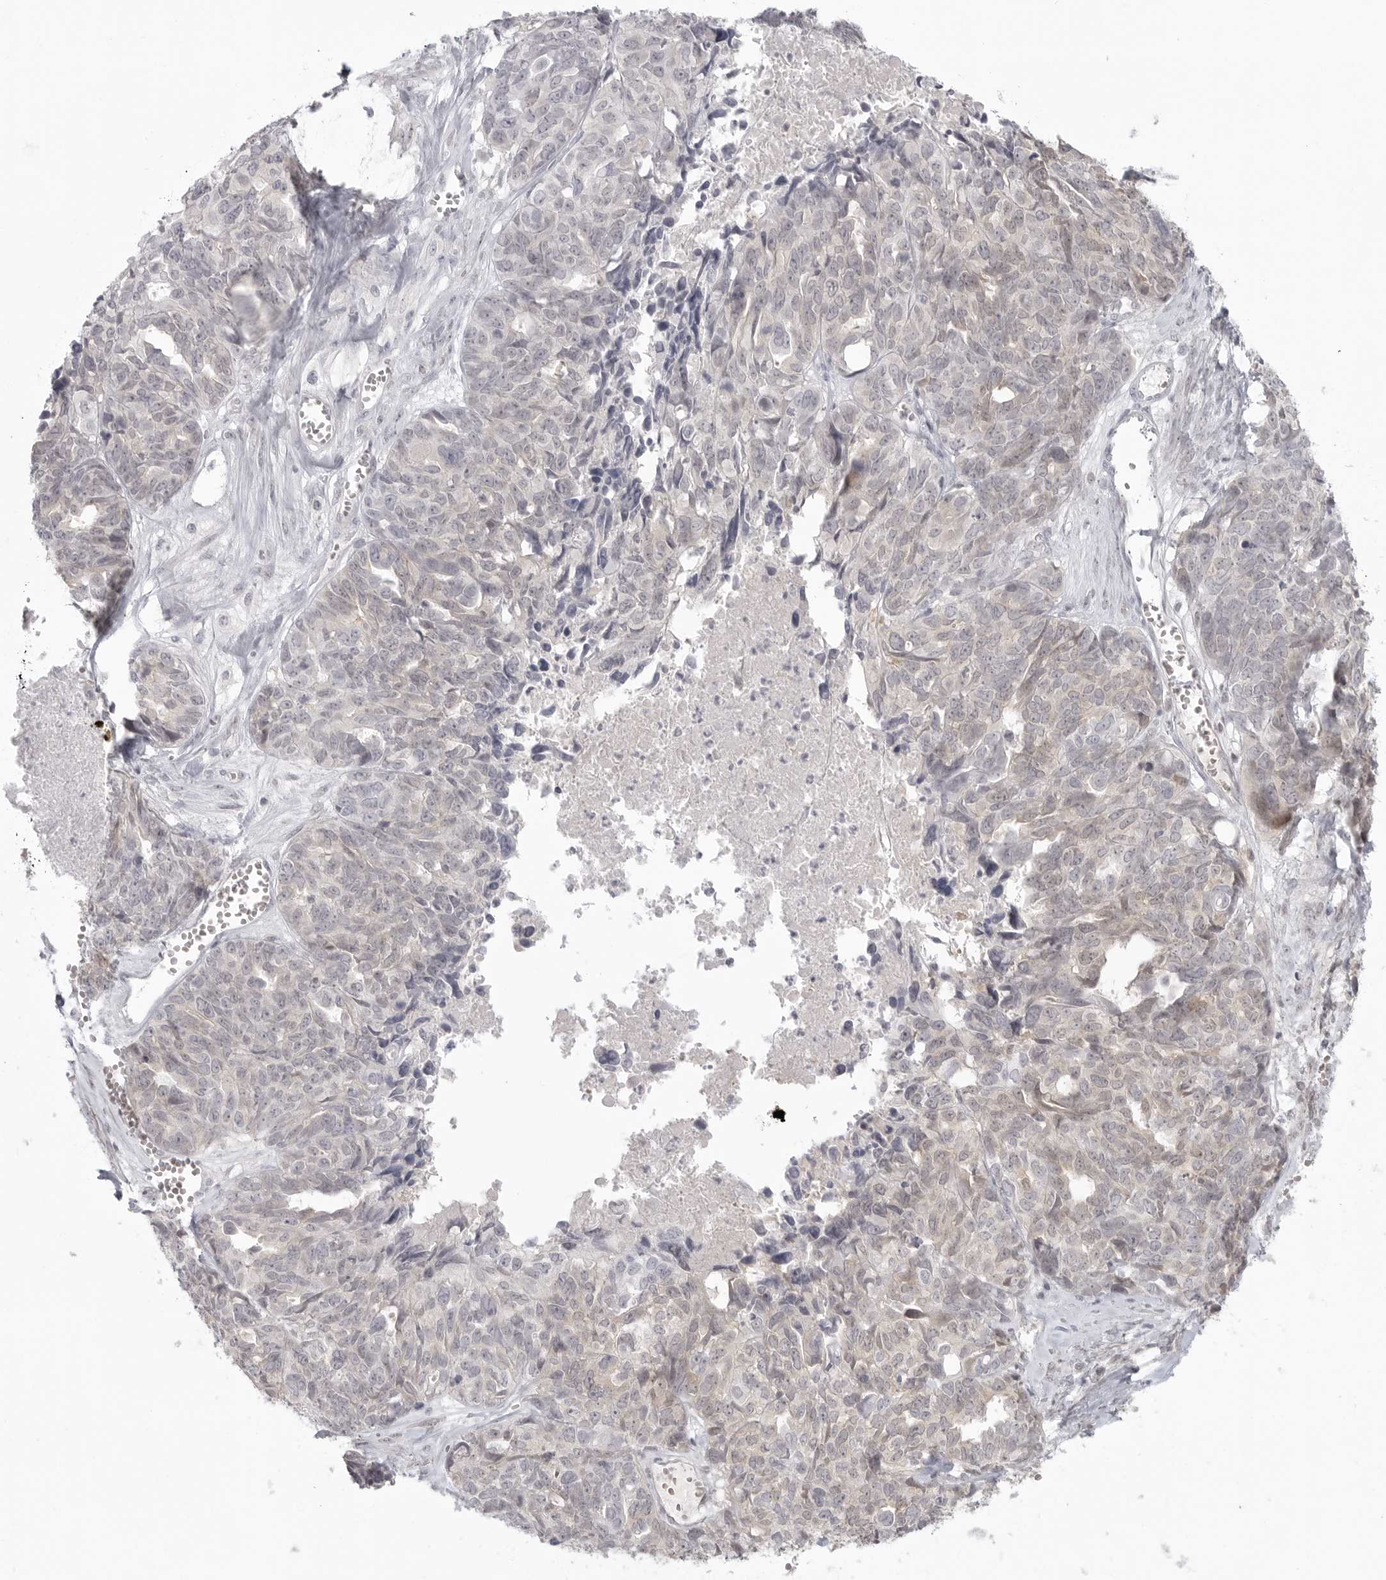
{"staining": {"intensity": "weak", "quantity": "25%-75%", "location": "cytoplasmic/membranous"}, "tissue": "ovarian cancer", "cell_type": "Tumor cells", "image_type": "cancer", "snomed": [{"axis": "morphology", "description": "Cystadenocarcinoma, serous, NOS"}, {"axis": "topography", "description": "Ovary"}], "caption": "IHC of serous cystadenocarcinoma (ovarian) exhibits low levels of weak cytoplasmic/membranous staining in about 25%-75% of tumor cells. Nuclei are stained in blue.", "gene": "TCTN3", "patient": {"sex": "female", "age": 79}}